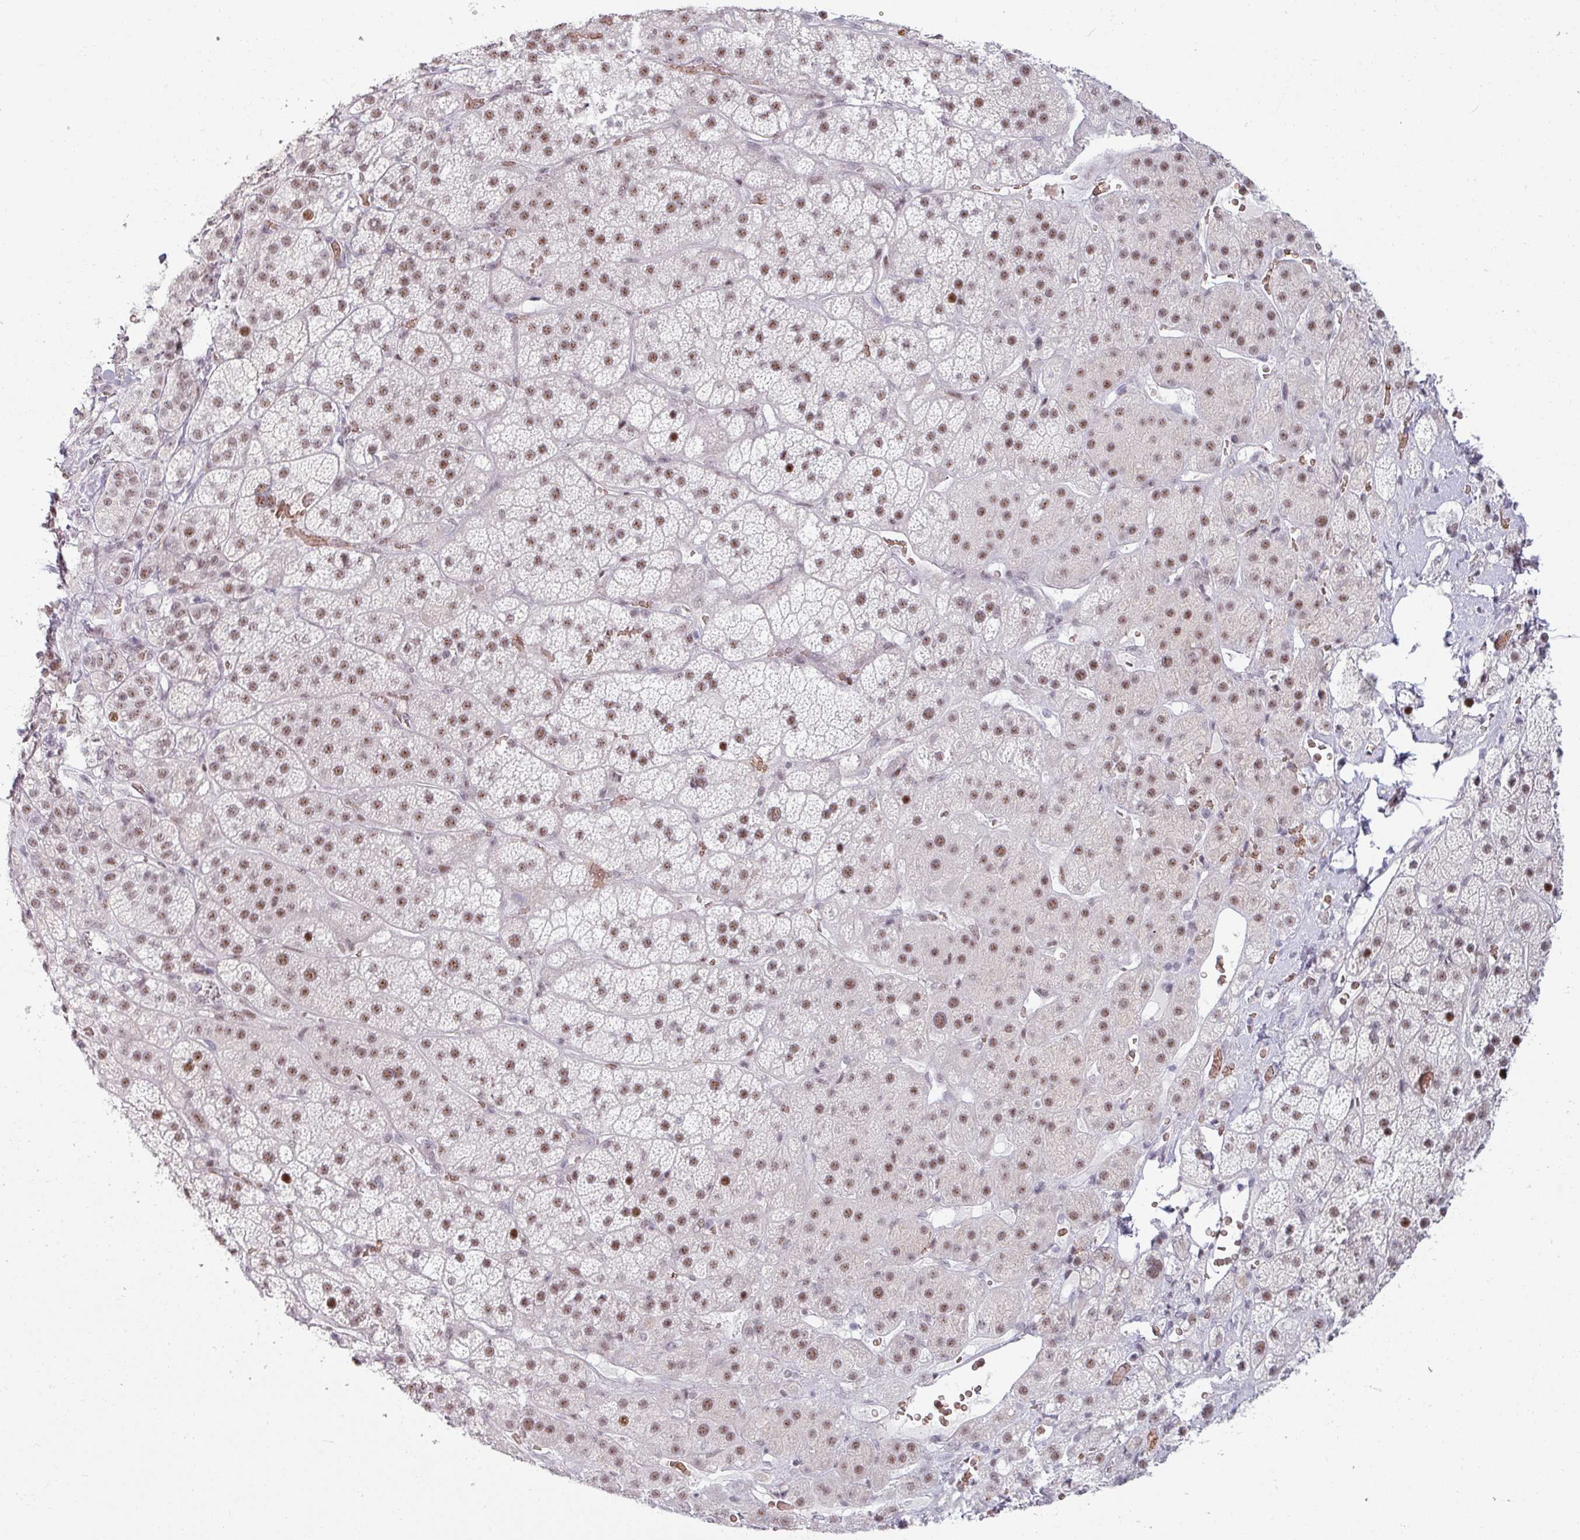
{"staining": {"intensity": "moderate", "quantity": ">75%", "location": "nuclear"}, "tissue": "adrenal gland", "cell_type": "Glandular cells", "image_type": "normal", "snomed": [{"axis": "morphology", "description": "Normal tissue, NOS"}, {"axis": "topography", "description": "Adrenal gland"}], "caption": "Approximately >75% of glandular cells in benign adrenal gland show moderate nuclear protein expression as visualized by brown immunohistochemical staining.", "gene": "NCOR1", "patient": {"sex": "male", "age": 57}}